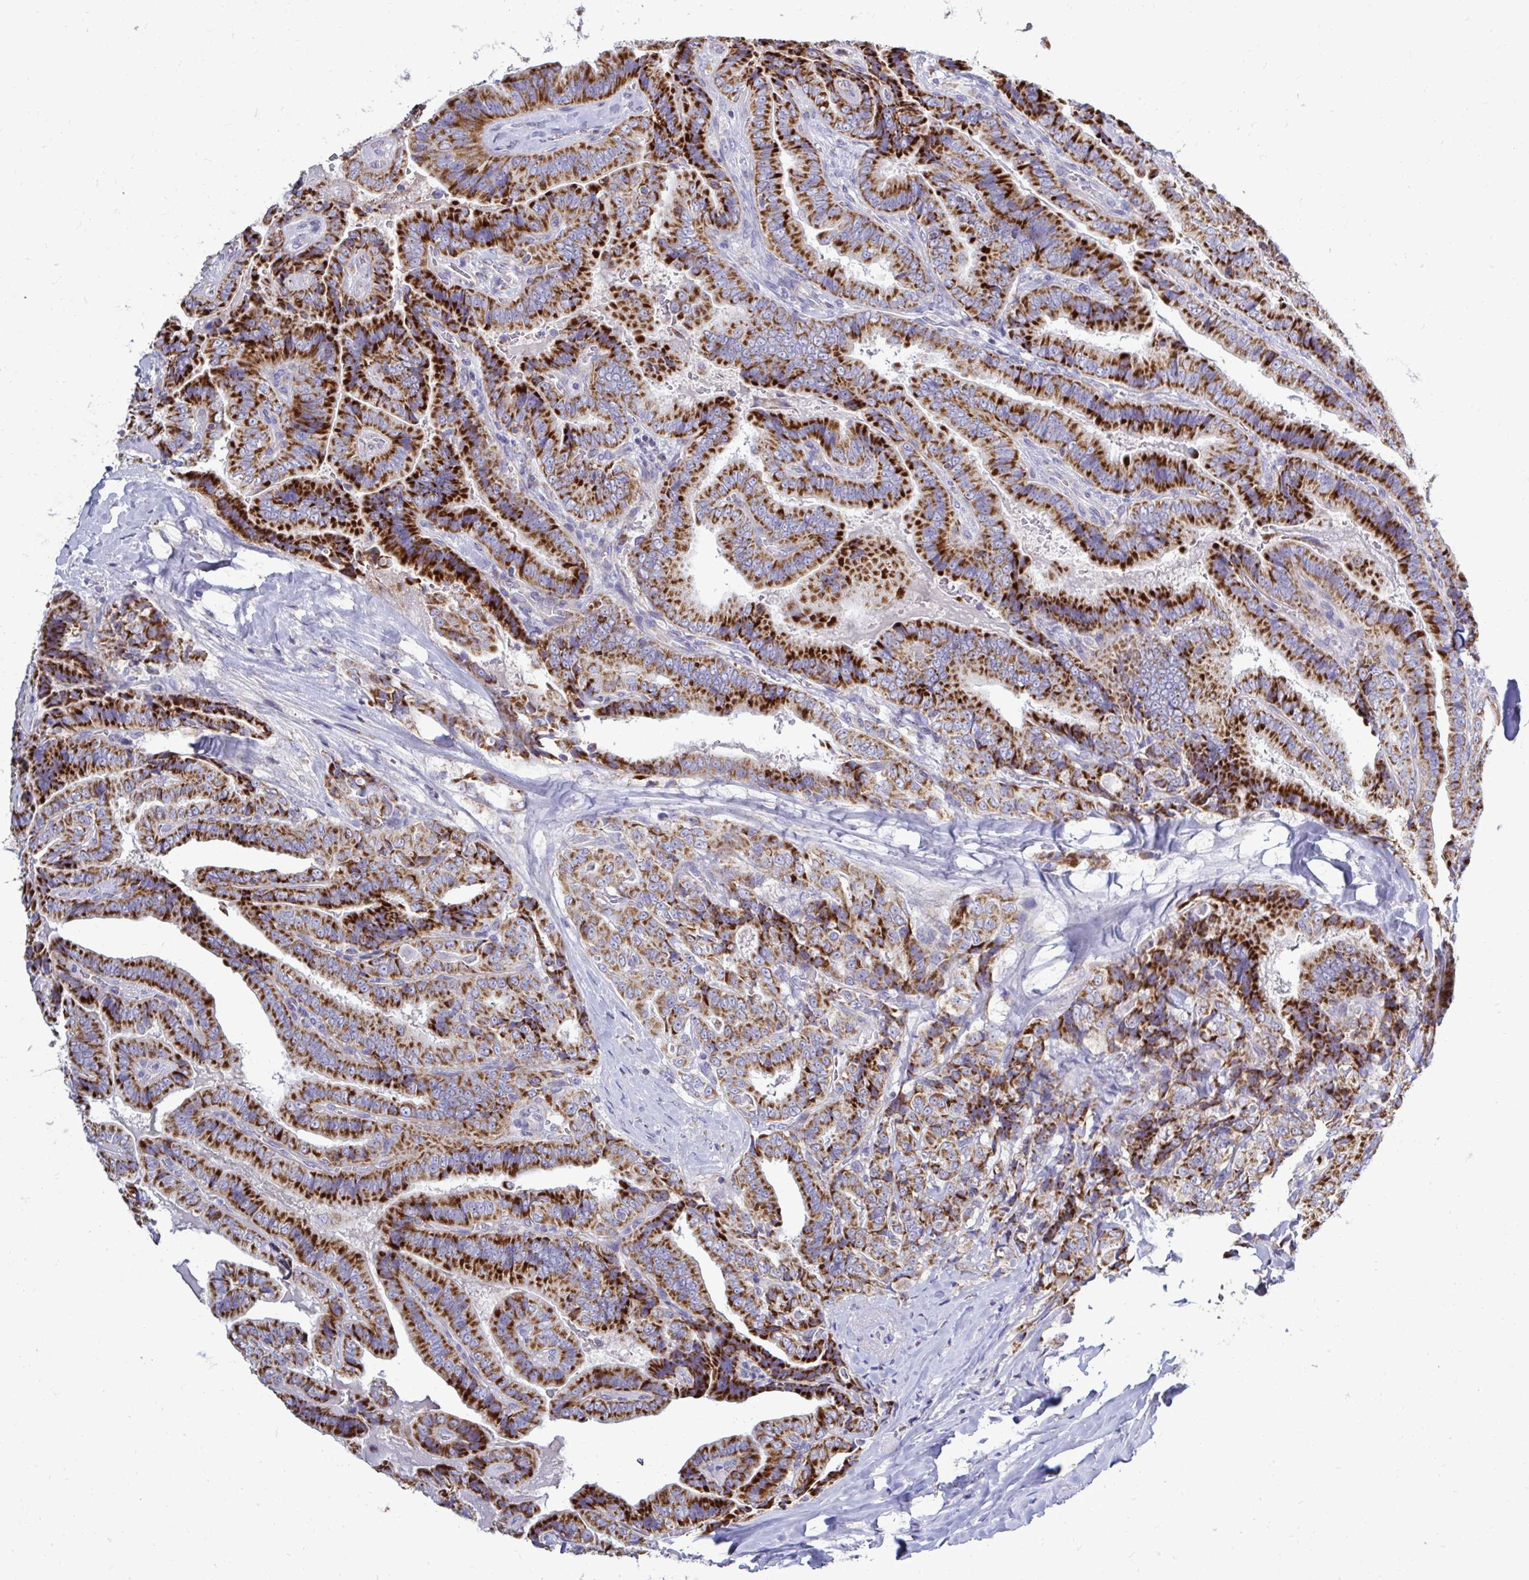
{"staining": {"intensity": "strong", "quantity": ">75%", "location": "cytoplasmic/membranous"}, "tissue": "thyroid cancer", "cell_type": "Tumor cells", "image_type": "cancer", "snomed": [{"axis": "morphology", "description": "Papillary adenocarcinoma, NOS"}, {"axis": "topography", "description": "Thyroid gland"}], "caption": "Strong cytoplasmic/membranous staining for a protein is seen in about >75% of tumor cells of thyroid papillary adenocarcinoma using IHC.", "gene": "OR10R2", "patient": {"sex": "male", "age": 61}}